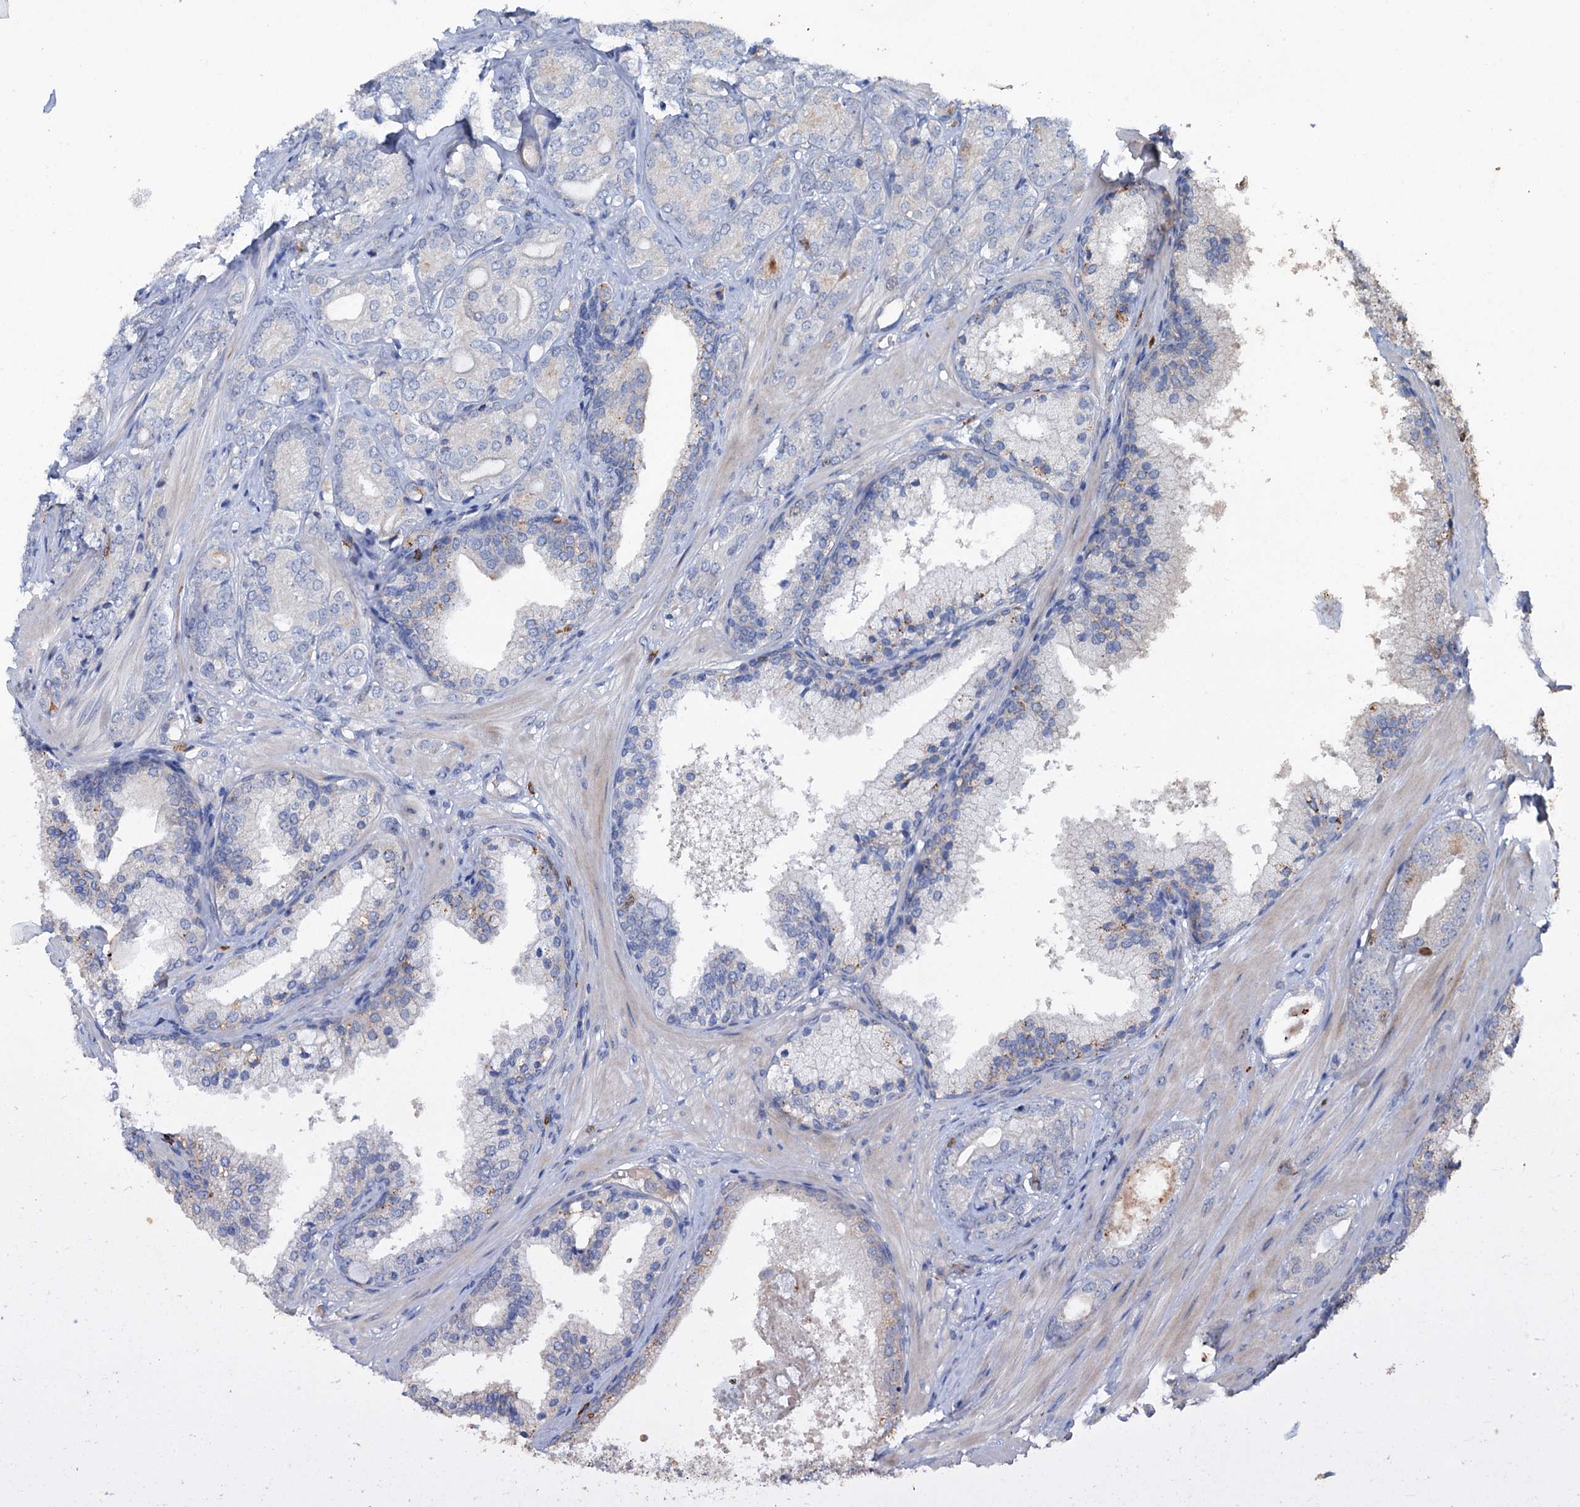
{"staining": {"intensity": "weak", "quantity": "<25%", "location": "cytoplasmic/membranous"}, "tissue": "prostate cancer", "cell_type": "Tumor cells", "image_type": "cancer", "snomed": [{"axis": "morphology", "description": "Adenocarcinoma, High grade"}, {"axis": "topography", "description": "Prostate"}], "caption": "Immunohistochemistry (IHC) of prostate cancer (high-grade adenocarcinoma) reveals no positivity in tumor cells.", "gene": "FAM111B", "patient": {"sex": "male", "age": 60}}